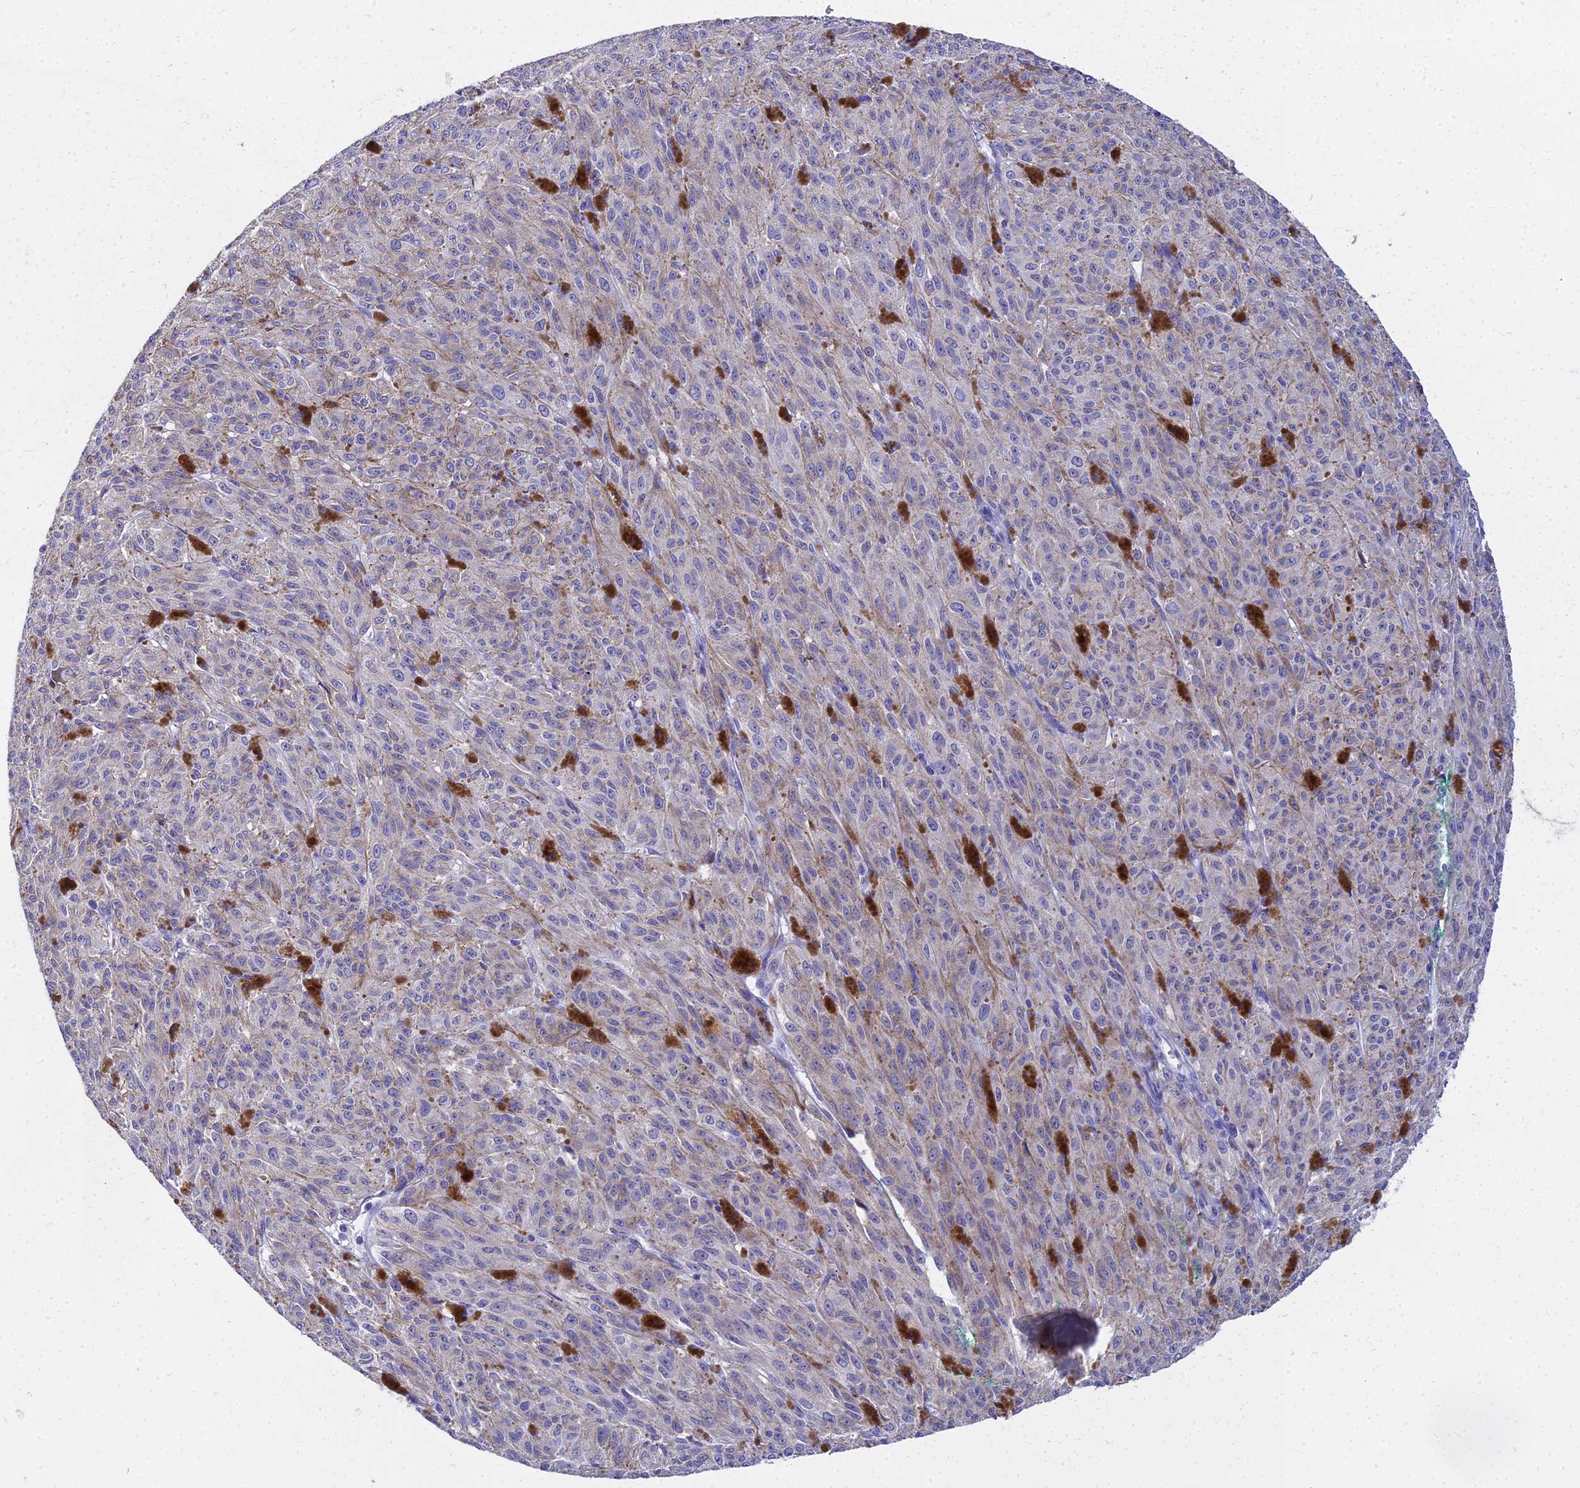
{"staining": {"intensity": "weak", "quantity": "<25%", "location": "cytoplasmic/membranous"}, "tissue": "melanoma", "cell_type": "Tumor cells", "image_type": "cancer", "snomed": [{"axis": "morphology", "description": "Malignant melanoma, NOS"}, {"axis": "topography", "description": "Skin"}], "caption": "Immunohistochemistry of malignant melanoma demonstrates no positivity in tumor cells.", "gene": "NPY", "patient": {"sex": "female", "age": 52}}